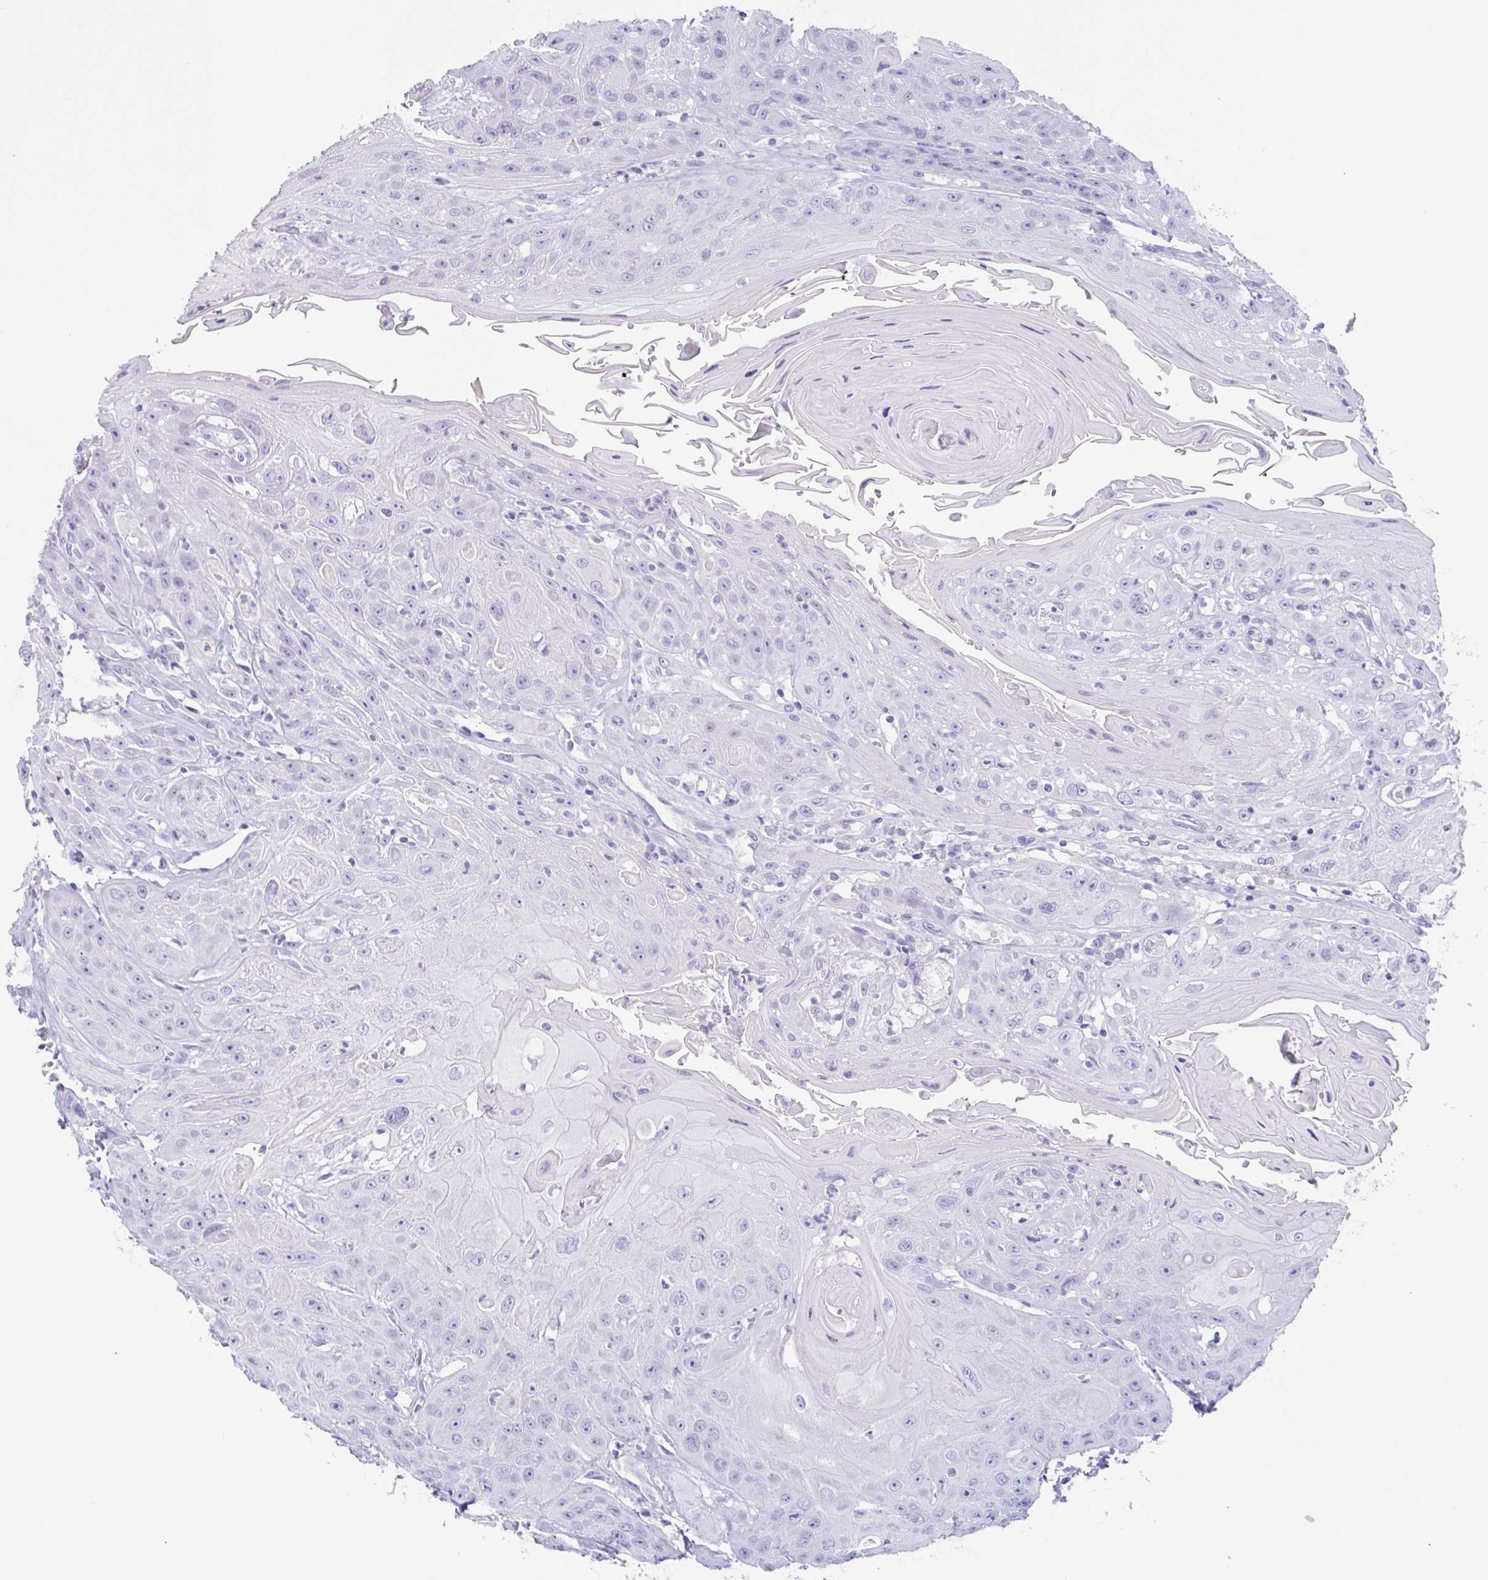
{"staining": {"intensity": "negative", "quantity": "none", "location": "none"}, "tissue": "head and neck cancer", "cell_type": "Tumor cells", "image_type": "cancer", "snomed": [{"axis": "morphology", "description": "Squamous cell carcinoma, NOS"}, {"axis": "topography", "description": "Head-Neck"}], "caption": "Immunohistochemical staining of human head and neck cancer exhibits no significant staining in tumor cells. The staining is performed using DAB brown chromogen with nuclei counter-stained in using hematoxylin.", "gene": "TAS2R41", "patient": {"sex": "female", "age": 59}}